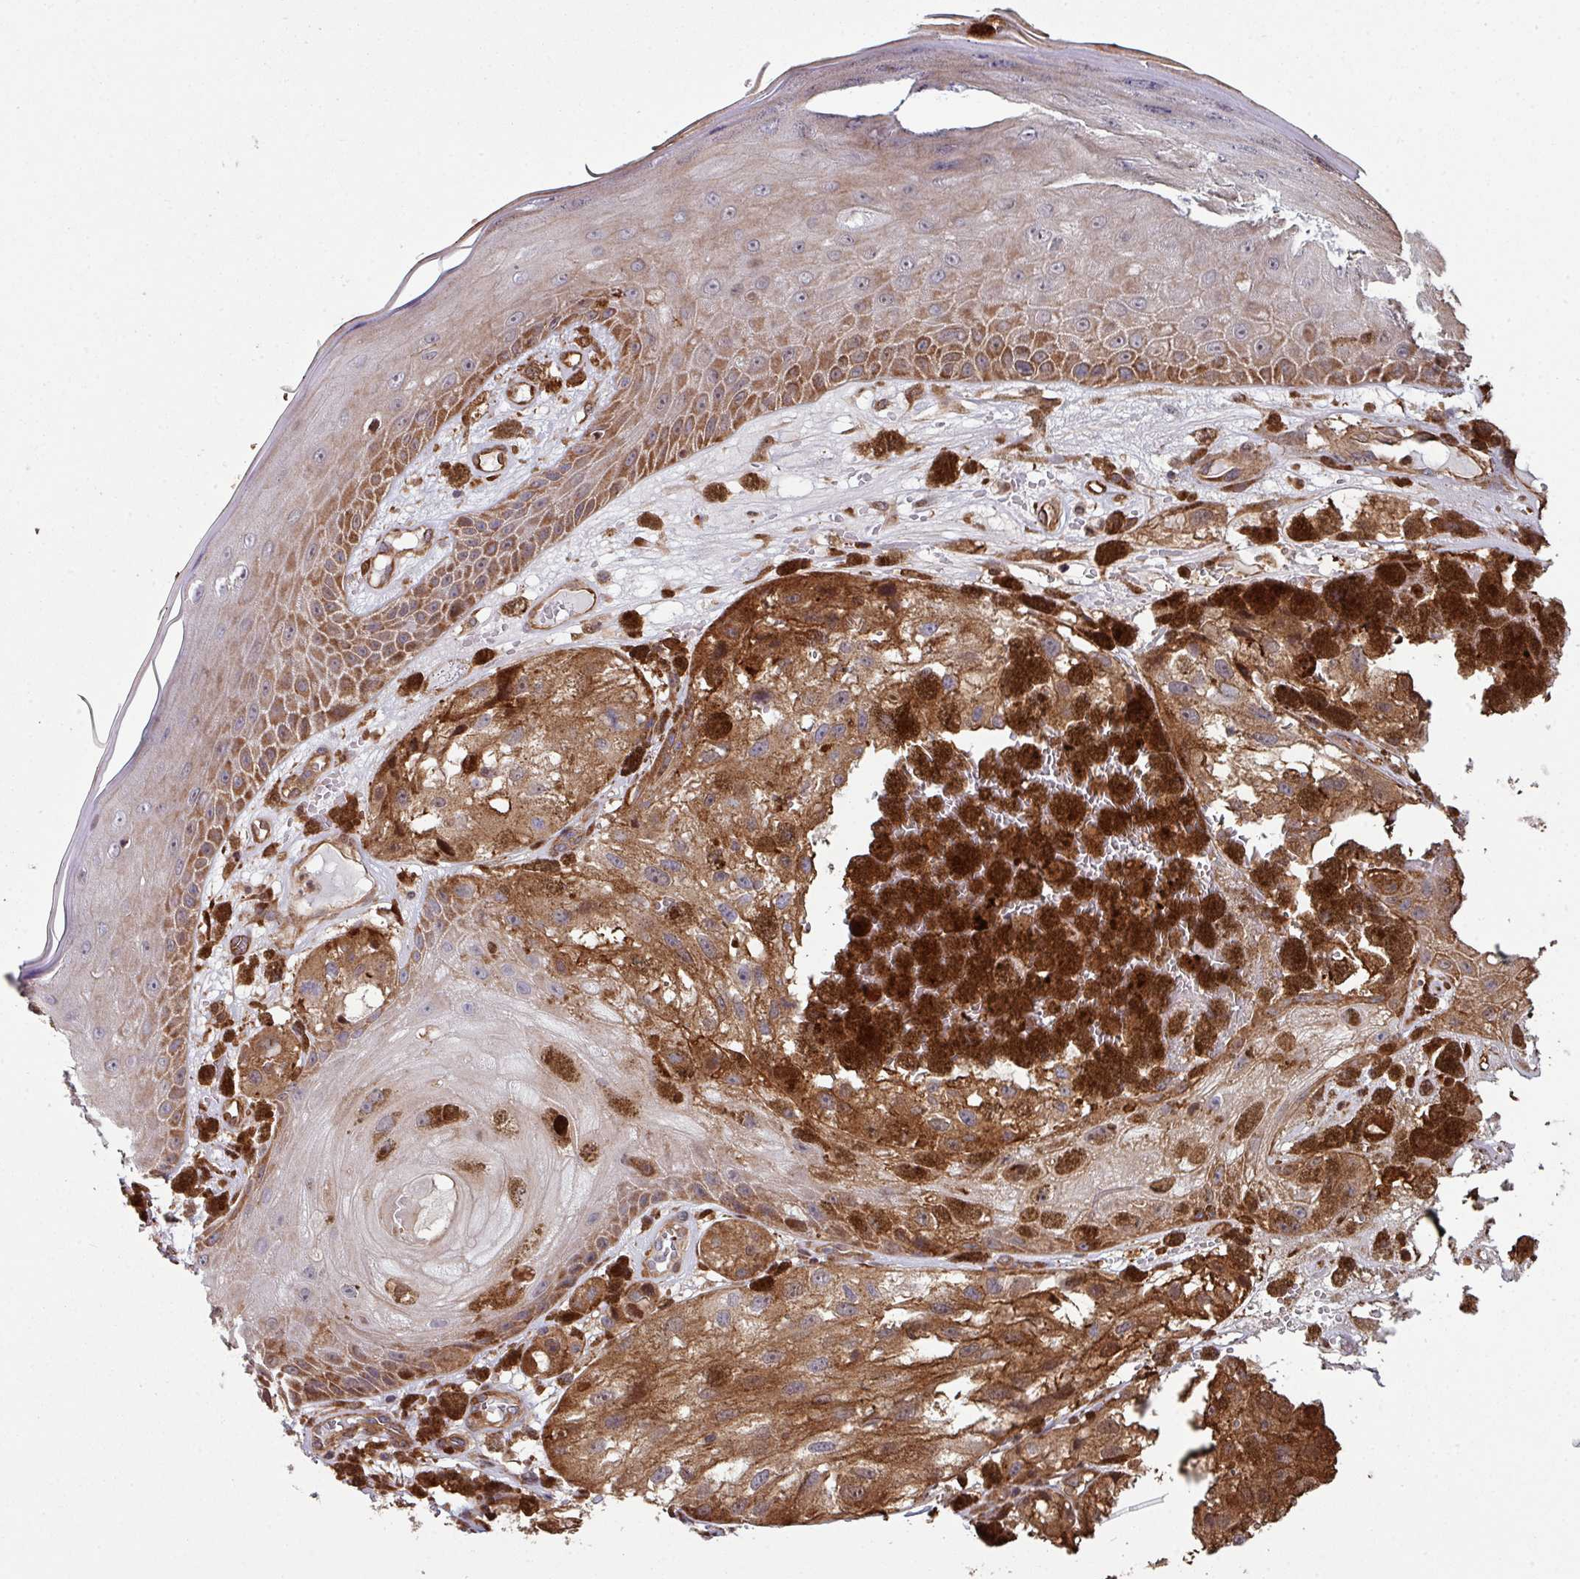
{"staining": {"intensity": "moderate", "quantity": ">75%", "location": "cytoplasmic/membranous"}, "tissue": "melanoma", "cell_type": "Tumor cells", "image_type": "cancer", "snomed": [{"axis": "morphology", "description": "Malignant melanoma, NOS"}, {"axis": "topography", "description": "Skin"}], "caption": "This is a micrograph of immunohistochemistry (IHC) staining of malignant melanoma, which shows moderate staining in the cytoplasmic/membranous of tumor cells.", "gene": "ANO9", "patient": {"sex": "male", "age": 88}}